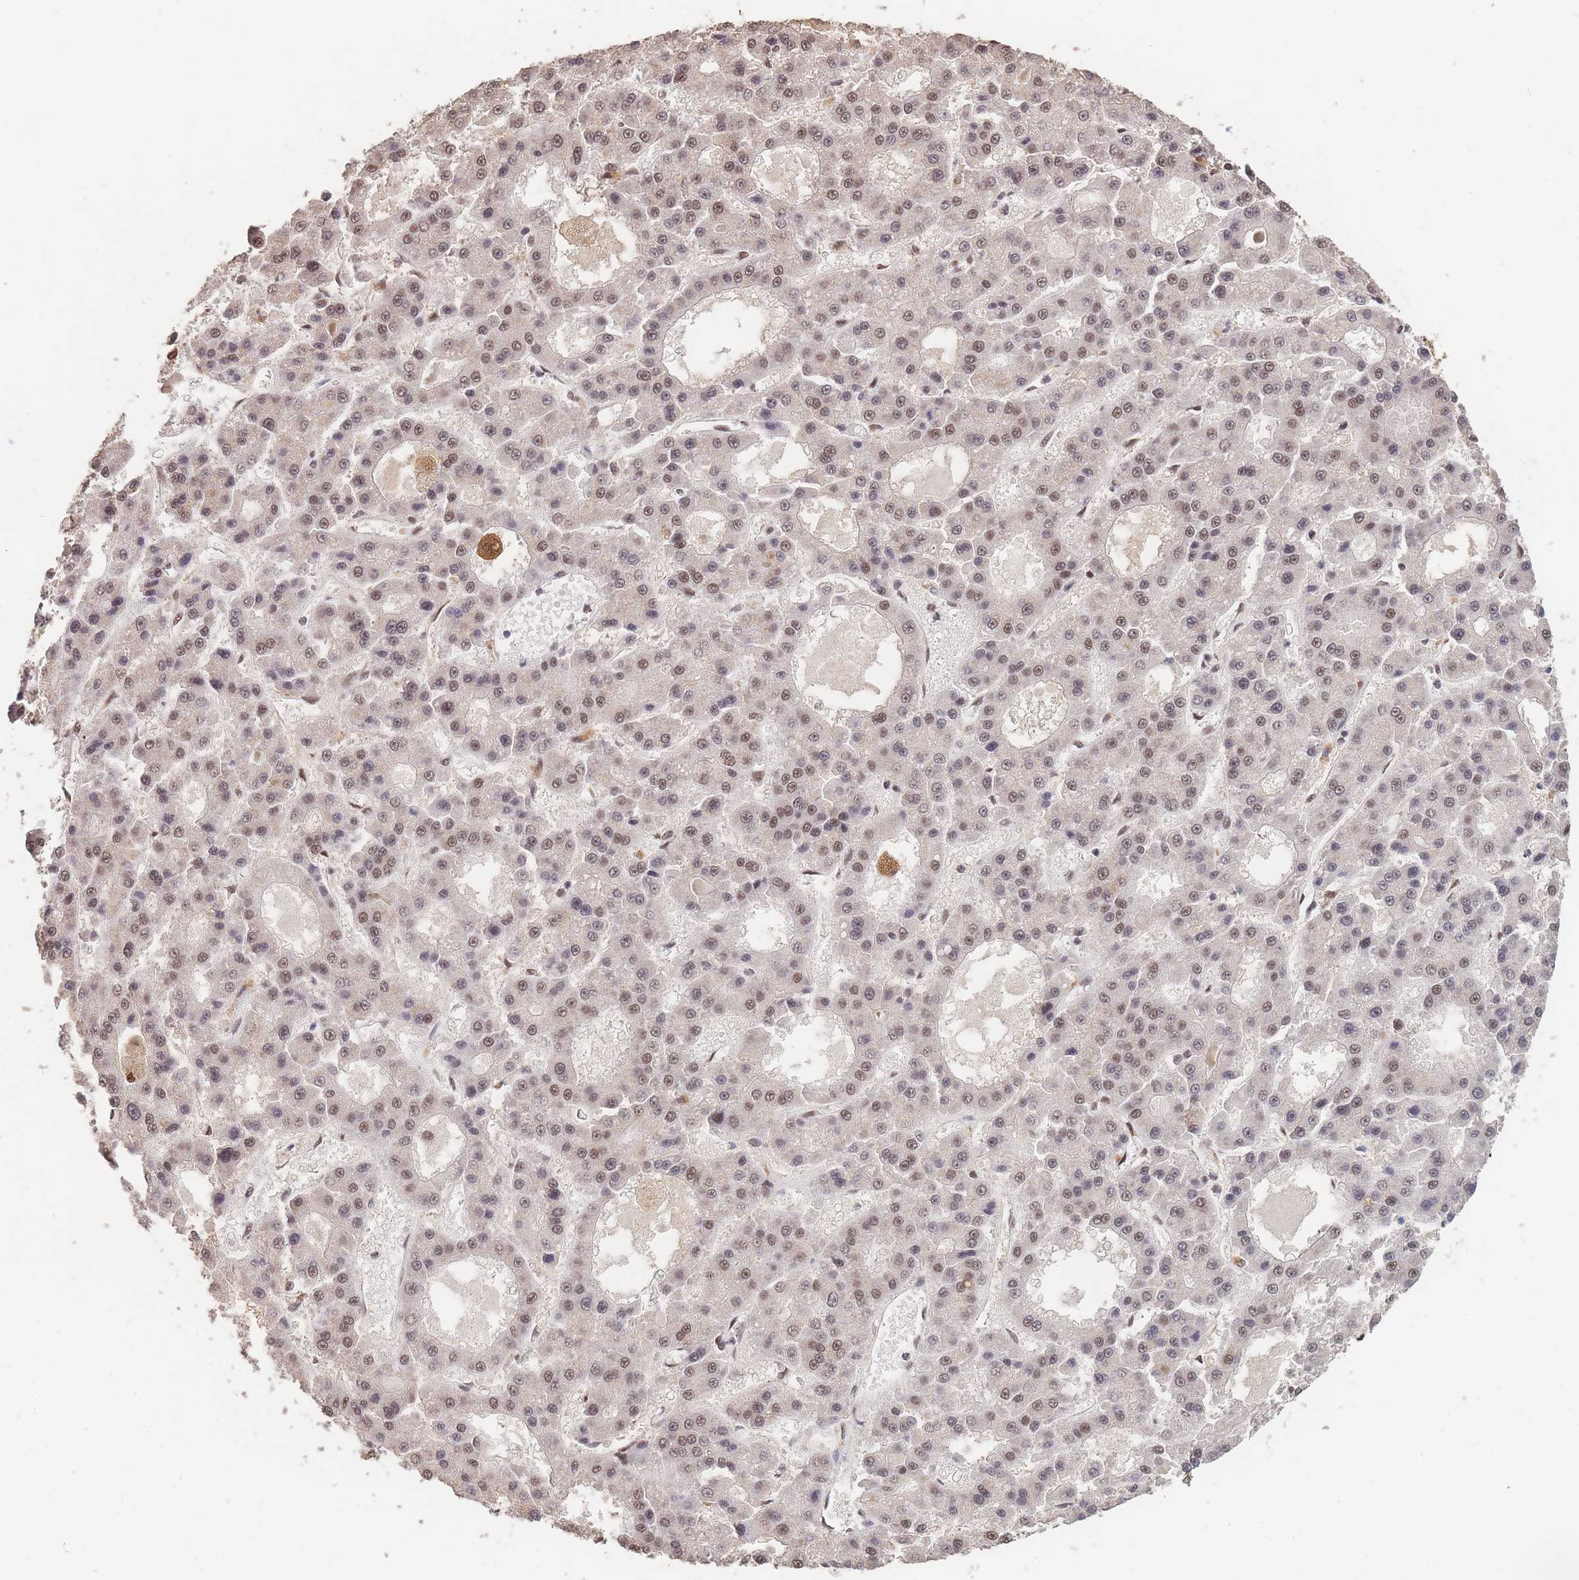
{"staining": {"intensity": "moderate", "quantity": ">75%", "location": "nuclear"}, "tissue": "liver cancer", "cell_type": "Tumor cells", "image_type": "cancer", "snomed": [{"axis": "morphology", "description": "Carcinoma, Hepatocellular, NOS"}, {"axis": "topography", "description": "Liver"}], "caption": "Protein expression analysis of liver cancer exhibits moderate nuclear positivity in approximately >75% of tumor cells.", "gene": "SNRPA1", "patient": {"sex": "male", "age": 70}}